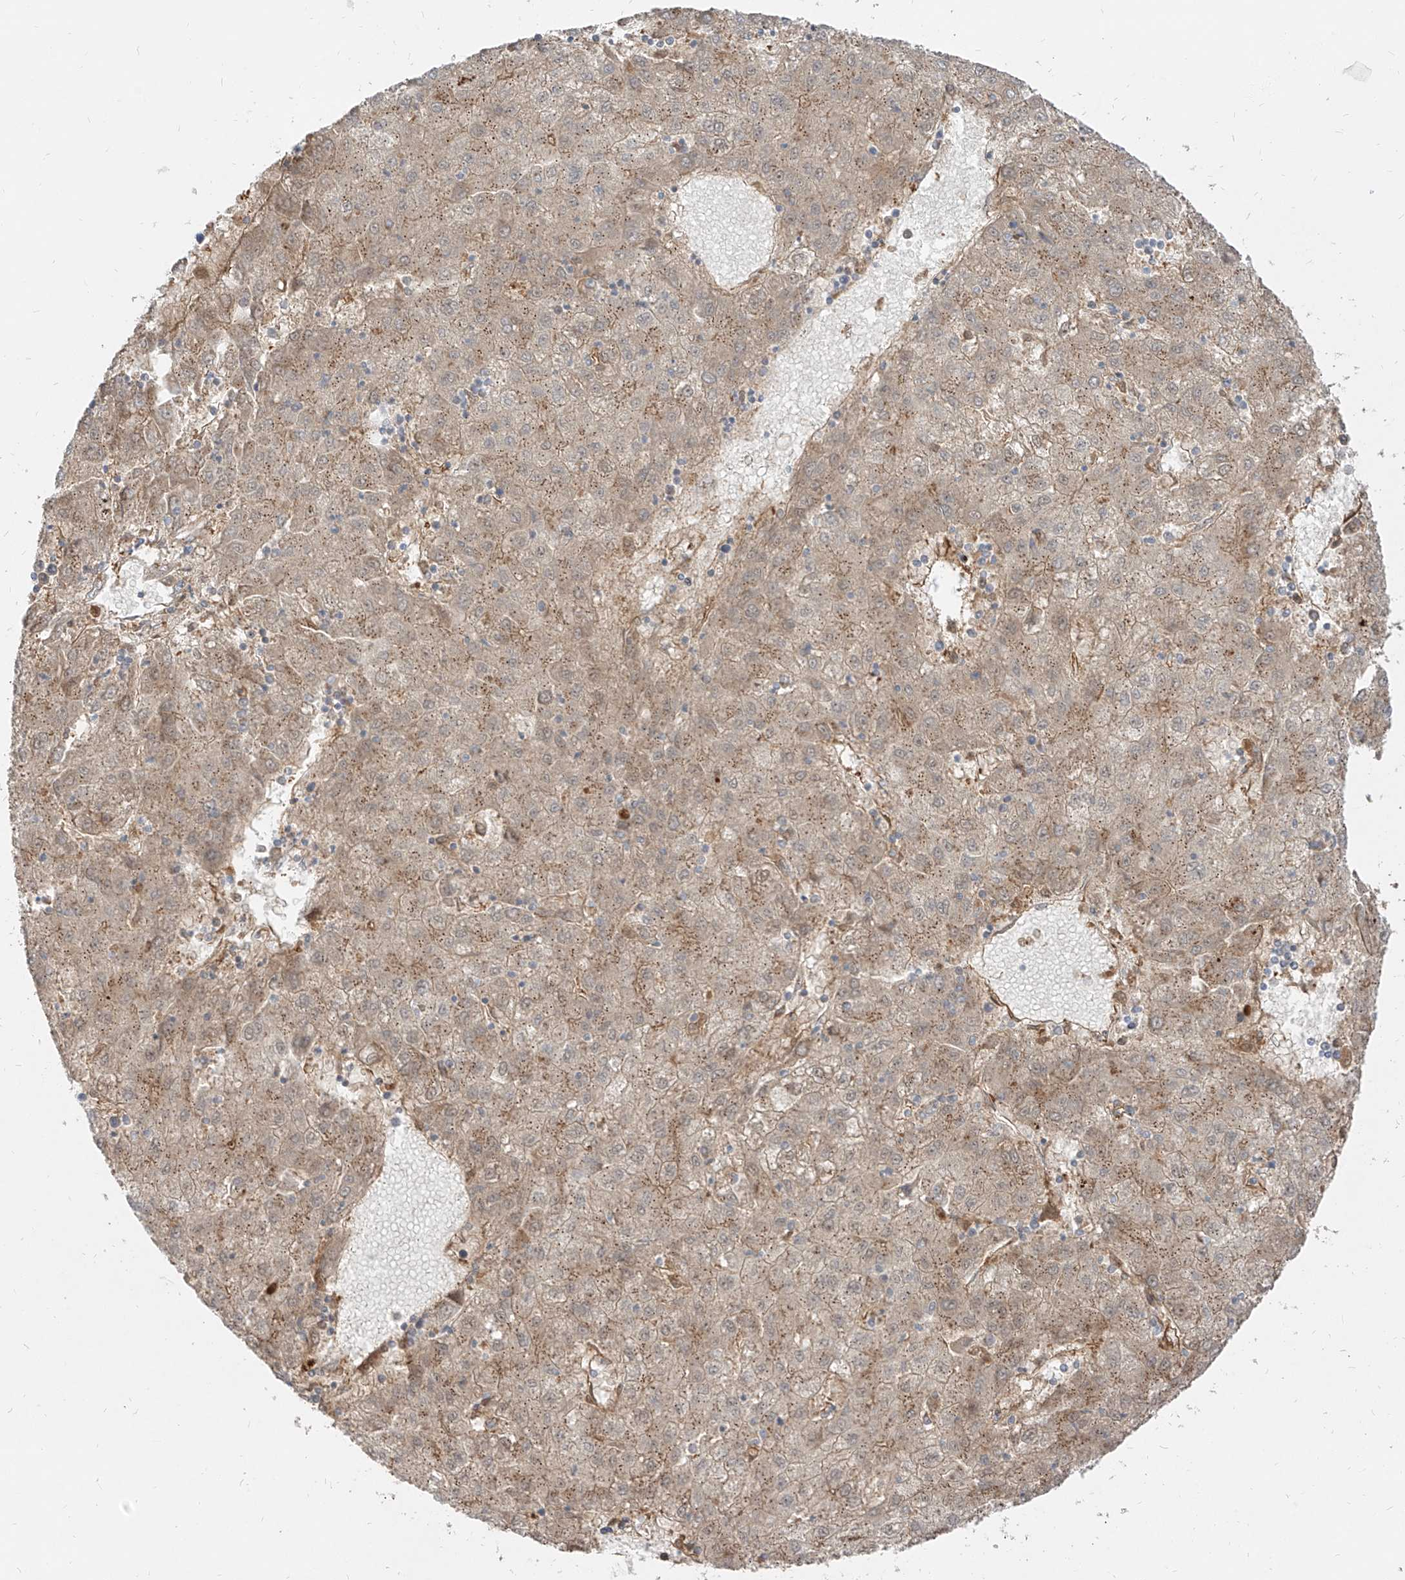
{"staining": {"intensity": "weak", "quantity": ">75%", "location": "cytoplasmic/membranous"}, "tissue": "liver cancer", "cell_type": "Tumor cells", "image_type": "cancer", "snomed": [{"axis": "morphology", "description": "Carcinoma, Hepatocellular, NOS"}, {"axis": "topography", "description": "Liver"}], "caption": "Liver cancer stained with a protein marker exhibits weak staining in tumor cells.", "gene": "KYNU", "patient": {"sex": "male", "age": 72}}